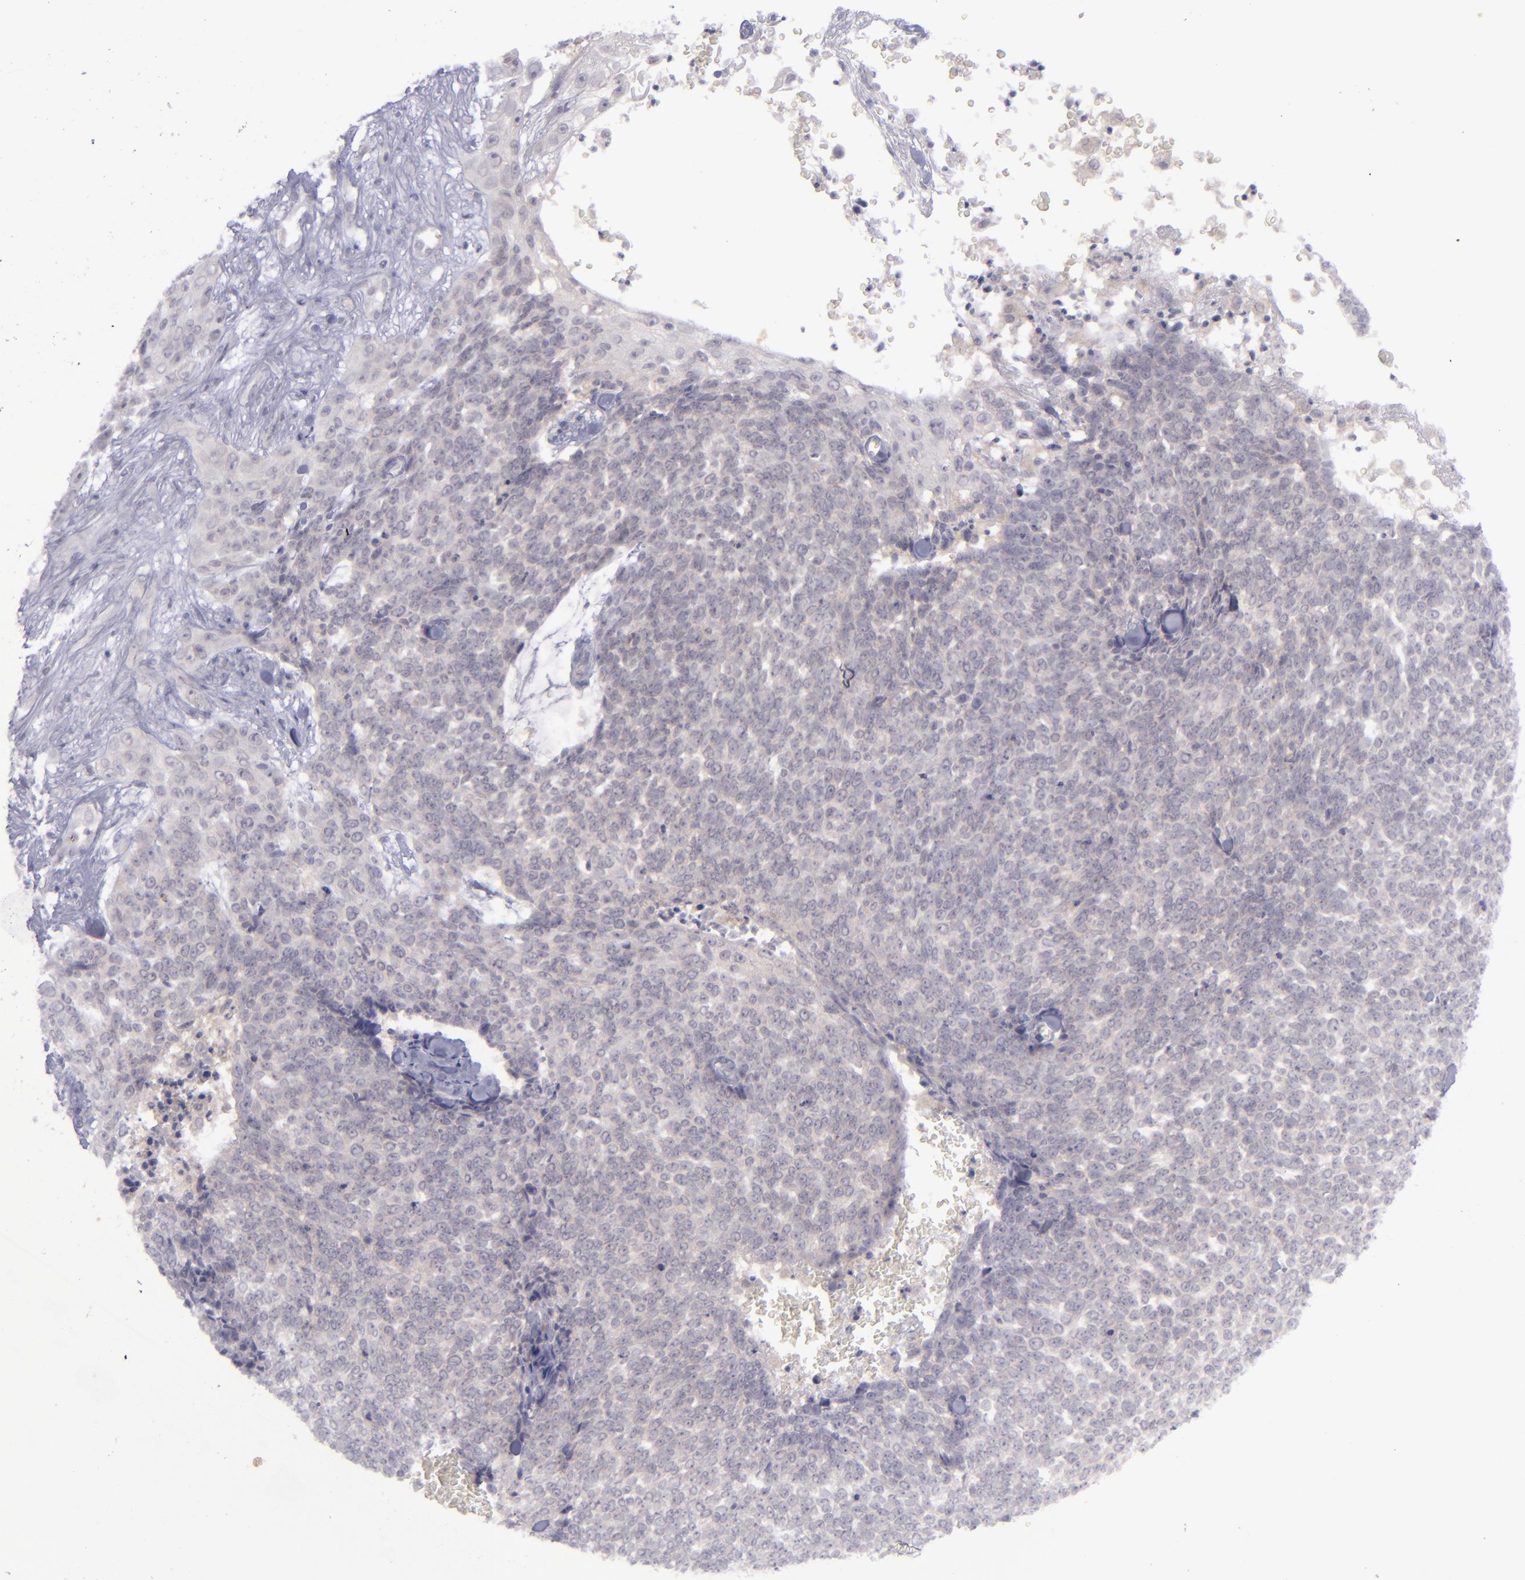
{"staining": {"intensity": "weak", "quantity": "25%-75%", "location": "cytoplasmic/membranous"}, "tissue": "skin cancer", "cell_type": "Tumor cells", "image_type": "cancer", "snomed": [{"axis": "morphology", "description": "Basal cell carcinoma"}, {"axis": "topography", "description": "Skin"}], "caption": "Human skin cancer stained for a protein (brown) demonstrates weak cytoplasmic/membranous positive staining in approximately 25%-75% of tumor cells.", "gene": "EVPL", "patient": {"sex": "female", "age": 89}}